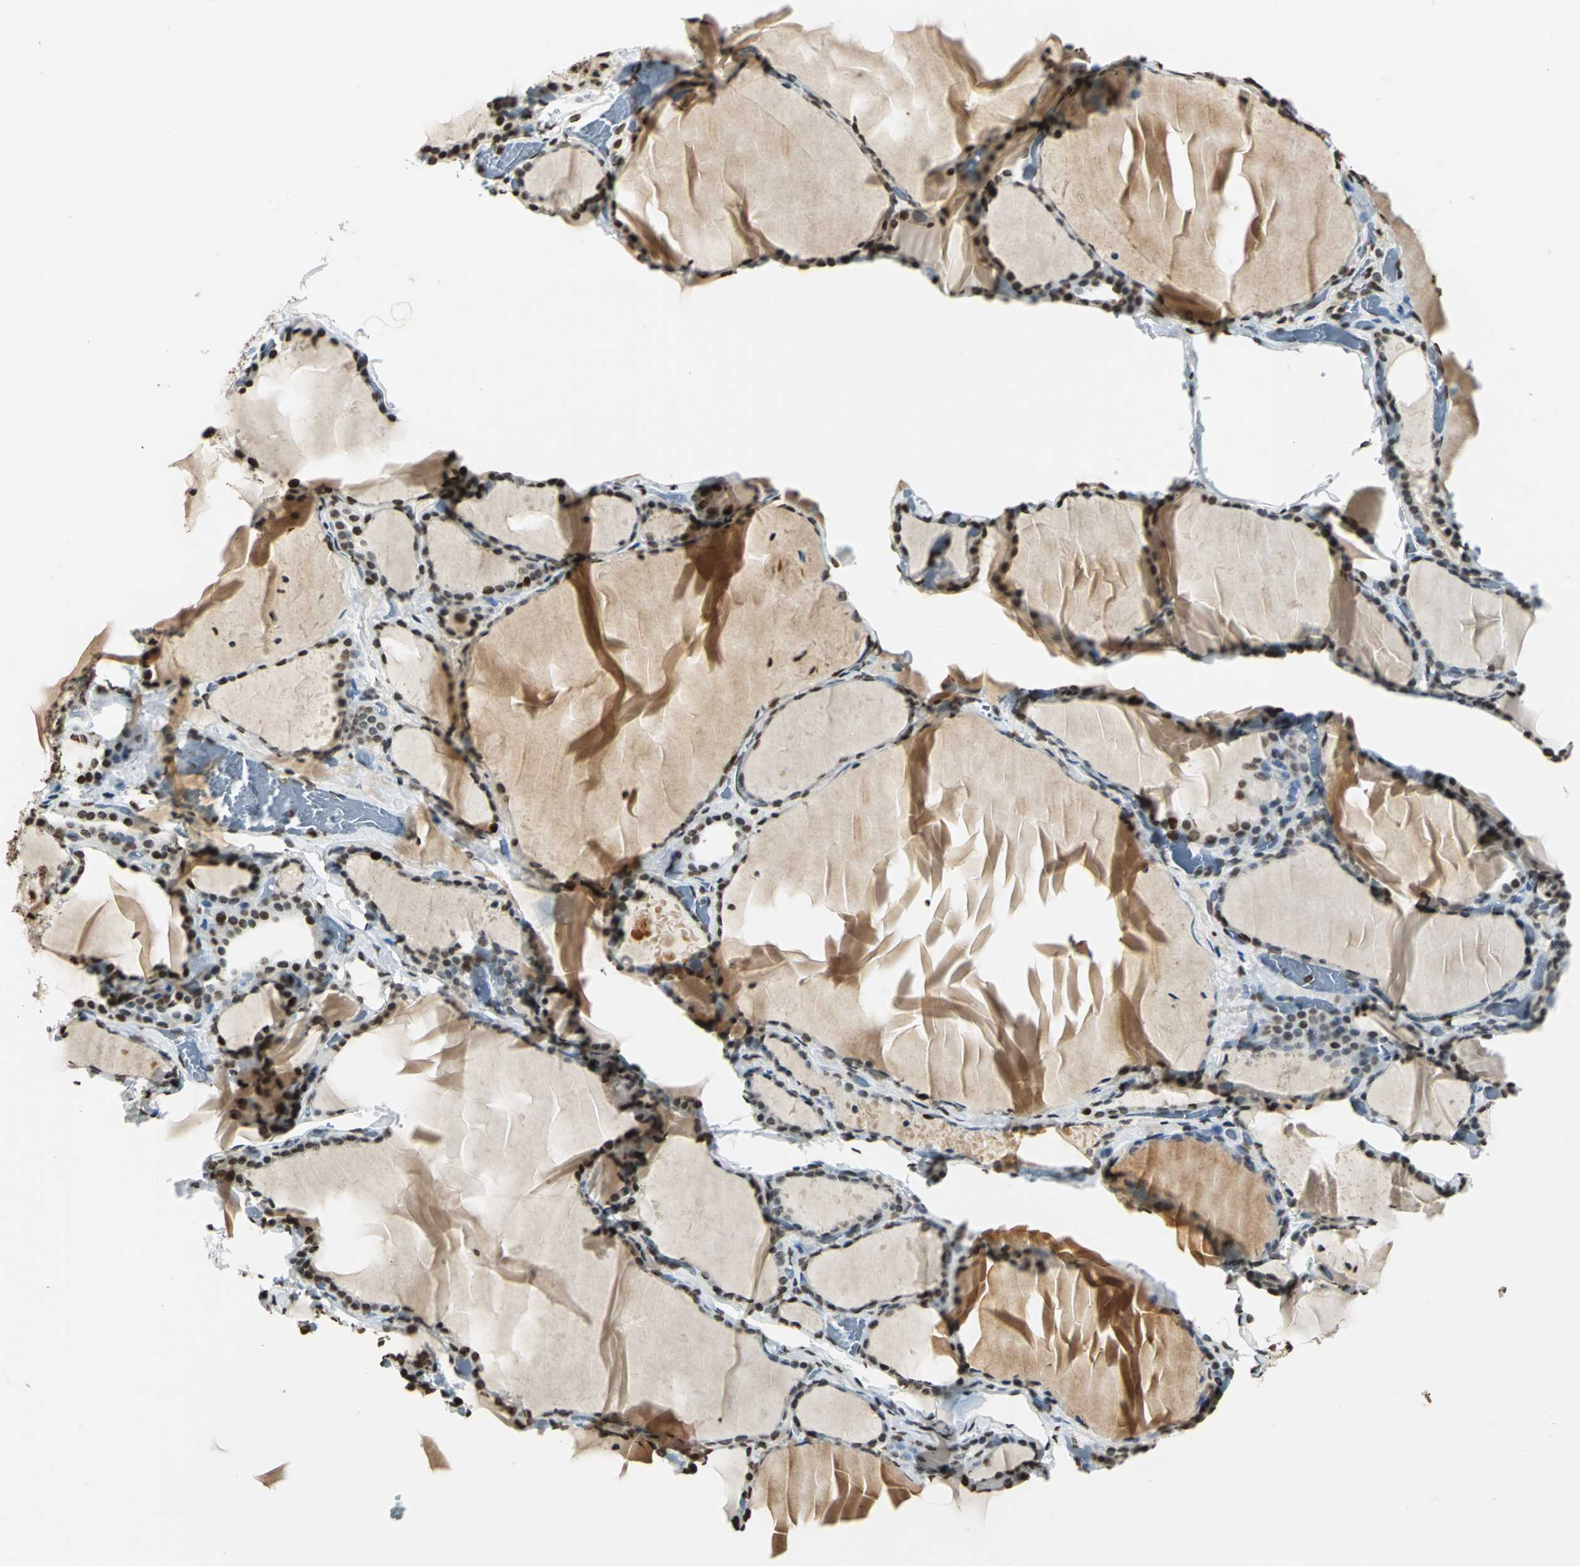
{"staining": {"intensity": "strong", "quantity": ">75%", "location": "nuclear"}, "tissue": "thyroid gland", "cell_type": "Glandular cells", "image_type": "normal", "snomed": [{"axis": "morphology", "description": "Normal tissue, NOS"}, {"axis": "topography", "description": "Thyroid gland"}], "caption": "IHC image of unremarkable thyroid gland stained for a protein (brown), which exhibits high levels of strong nuclear positivity in approximately >75% of glandular cells.", "gene": "MCM4", "patient": {"sex": "female", "age": 22}}